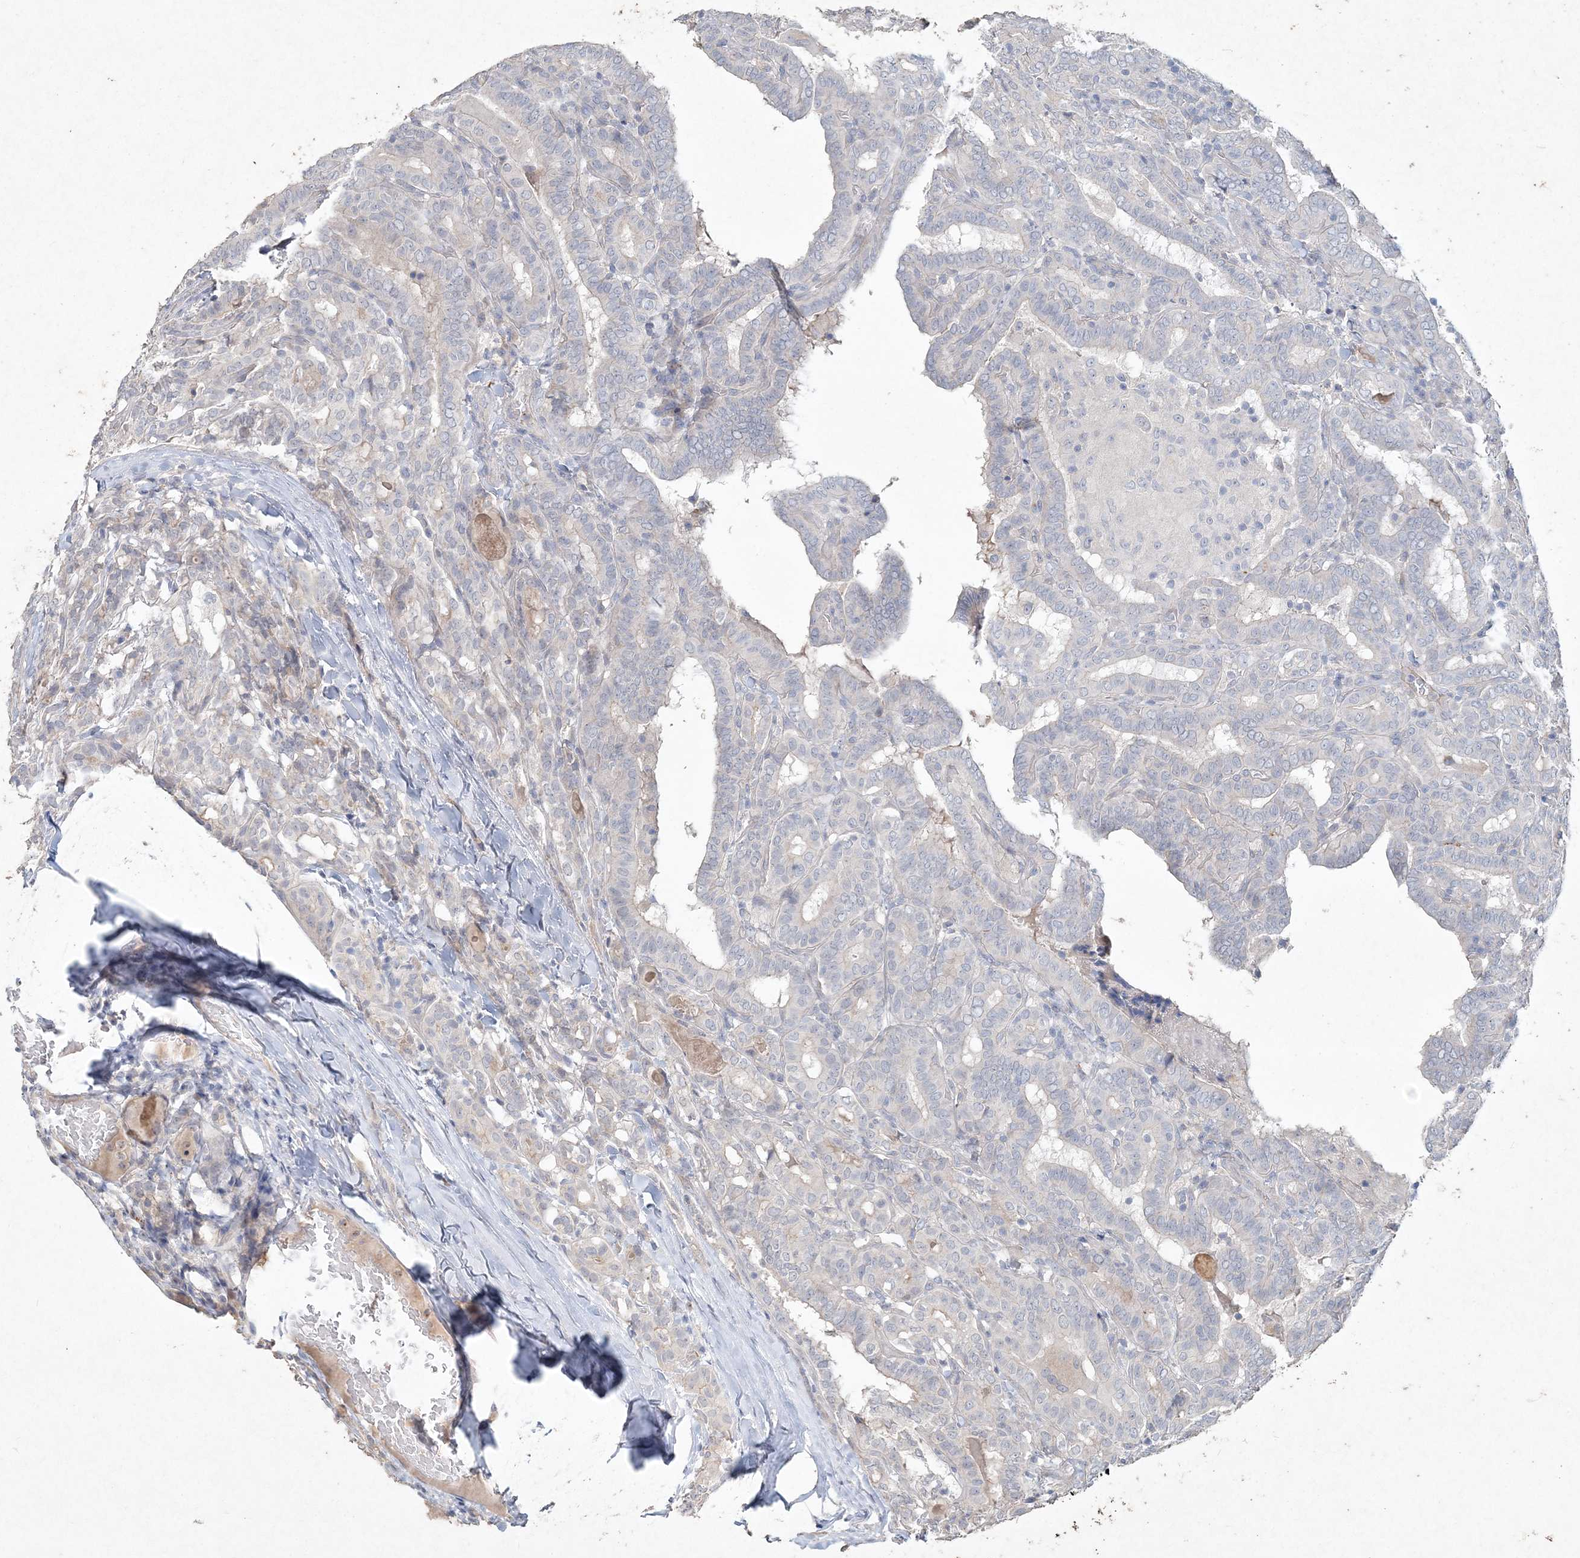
{"staining": {"intensity": "negative", "quantity": "none", "location": "none"}, "tissue": "thyroid cancer", "cell_type": "Tumor cells", "image_type": "cancer", "snomed": [{"axis": "morphology", "description": "Papillary adenocarcinoma, NOS"}, {"axis": "topography", "description": "Thyroid gland"}], "caption": "Thyroid papillary adenocarcinoma was stained to show a protein in brown. There is no significant expression in tumor cells. The staining was performed using DAB to visualize the protein expression in brown, while the nuclei were stained in blue with hematoxylin (Magnification: 20x).", "gene": "DNAH5", "patient": {"sex": "female", "age": 72}}